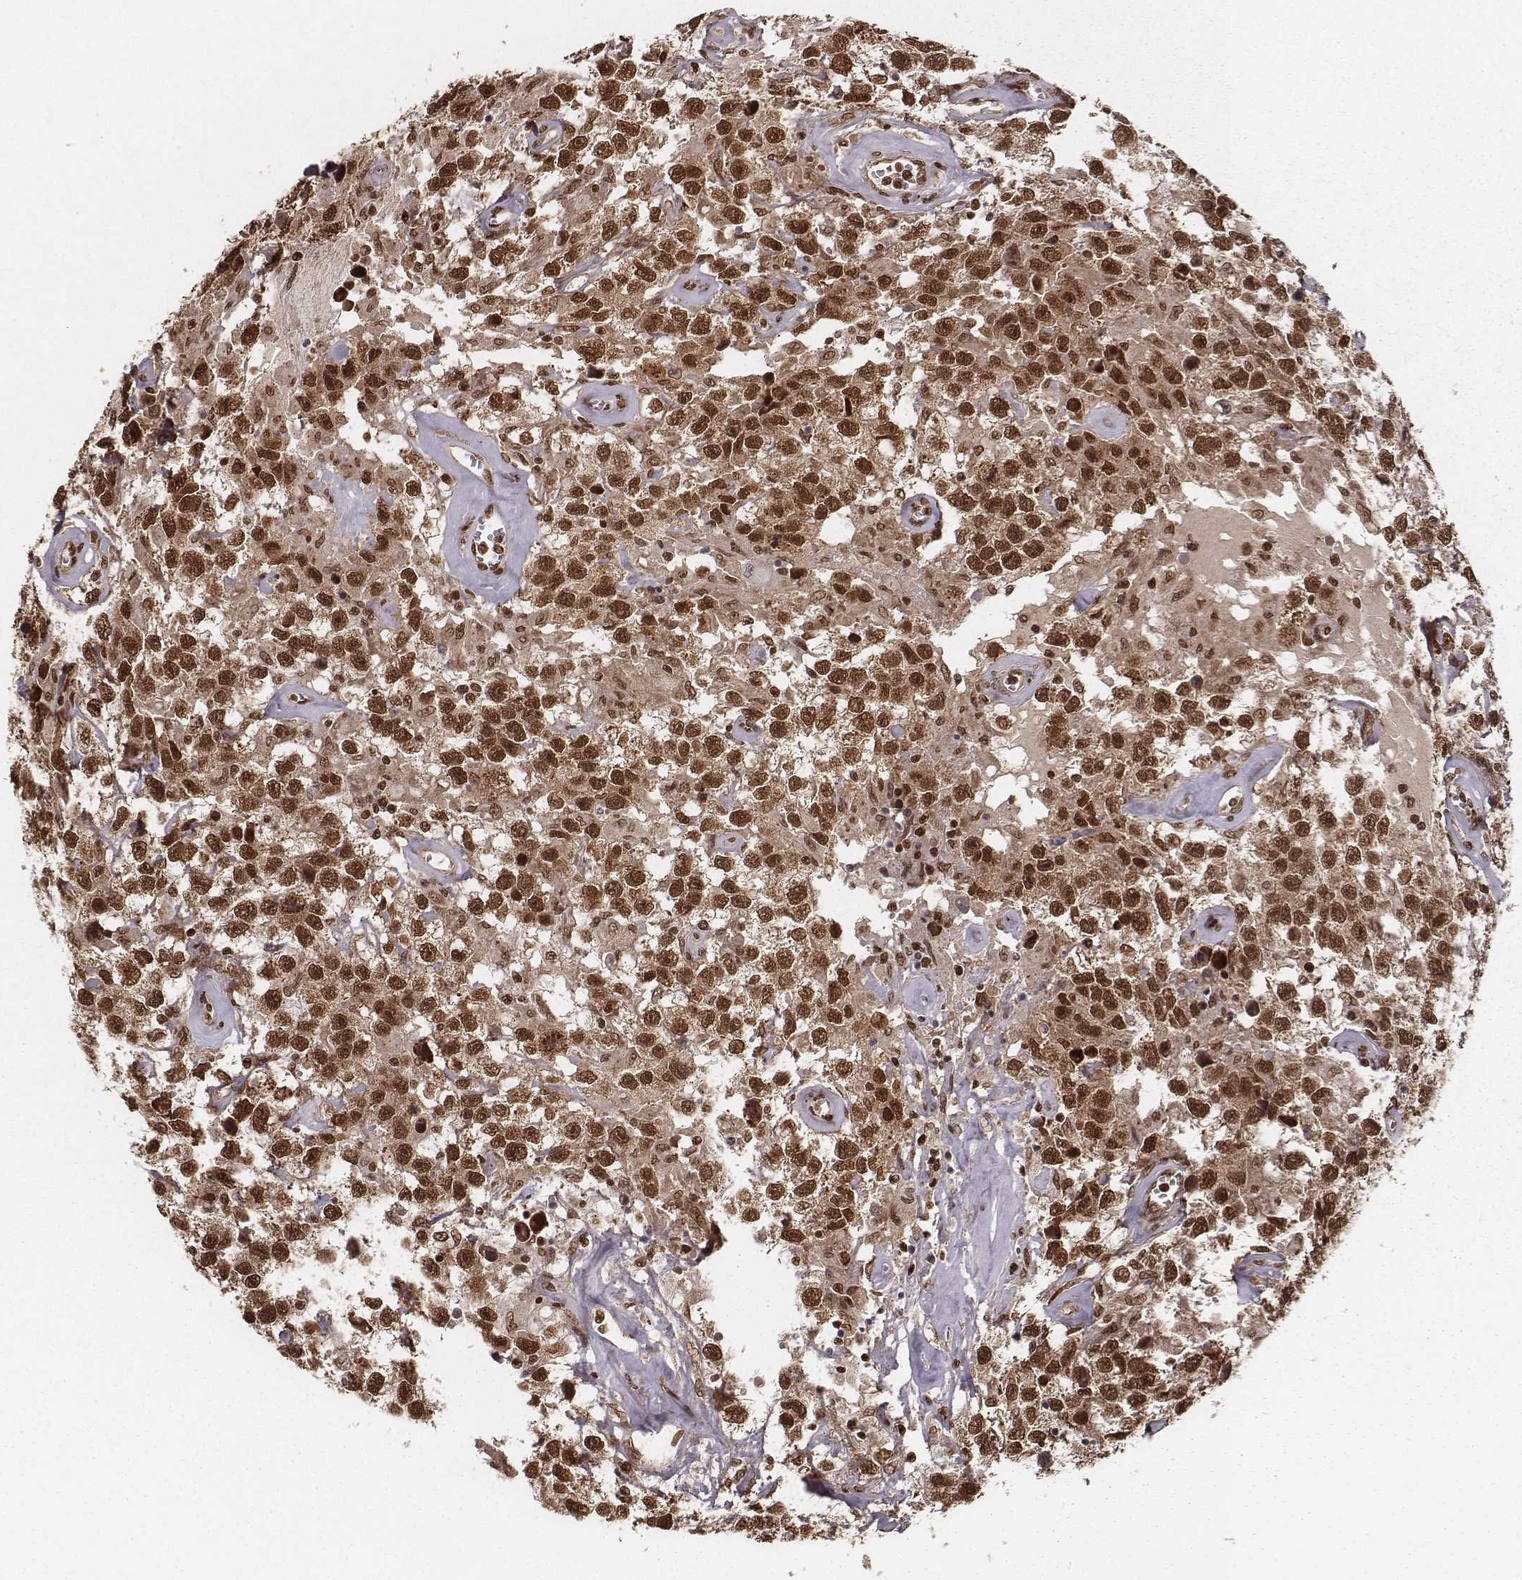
{"staining": {"intensity": "strong", "quantity": ">75%", "location": "cytoplasmic/membranous,nuclear"}, "tissue": "testis cancer", "cell_type": "Tumor cells", "image_type": "cancer", "snomed": [{"axis": "morphology", "description": "Seminoma, NOS"}, {"axis": "topography", "description": "Testis"}], "caption": "Immunohistochemical staining of testis cancer (seminoma) demonstrates strong cytoplasmic/membranous and nuclear protein staining in approximately >75% of tumor cells.", "gene": "NFX1", "patient": {"sex": "male", "age": 43}}